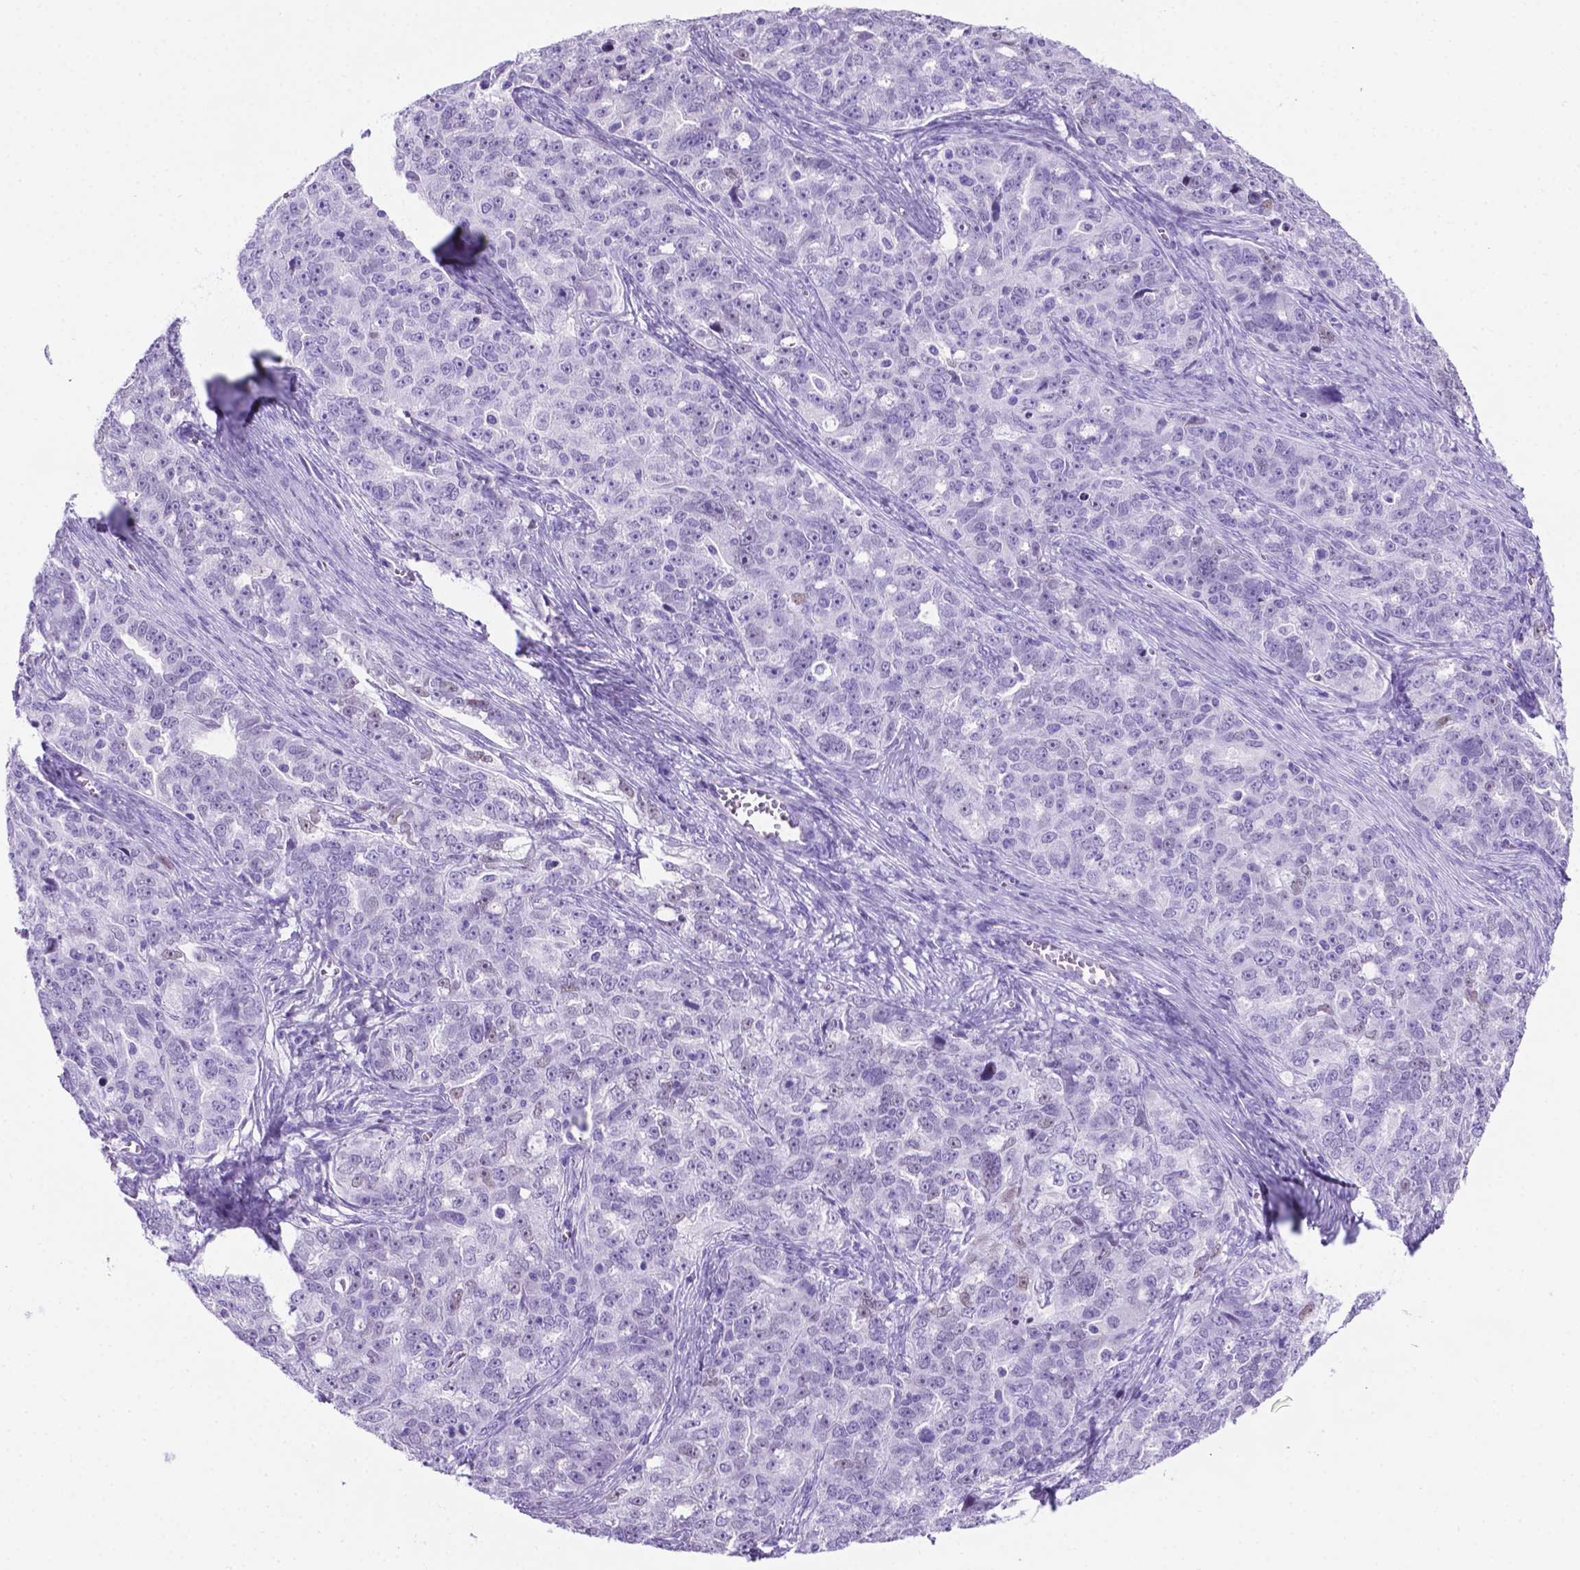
{"staining": {"intensity": "negative", "quantity": "none", "location": "none"}, "tissue": "ovarian cancer", "cell_type": "Tumor cells", "image_type": "cancer", "snomed": [{"axis": "morphology", "description": "Cystadenocarcinoma, serous, NOS"}, {"axis": "topography", "description": "Ovary"}], "caption": "An image of serous cystadenocarcinoma (ovarian) stained for a protein reveals no brown staining in tumor cells.", "gene": "C17orf107", "patient": {"sex": "female", "age": 51}}